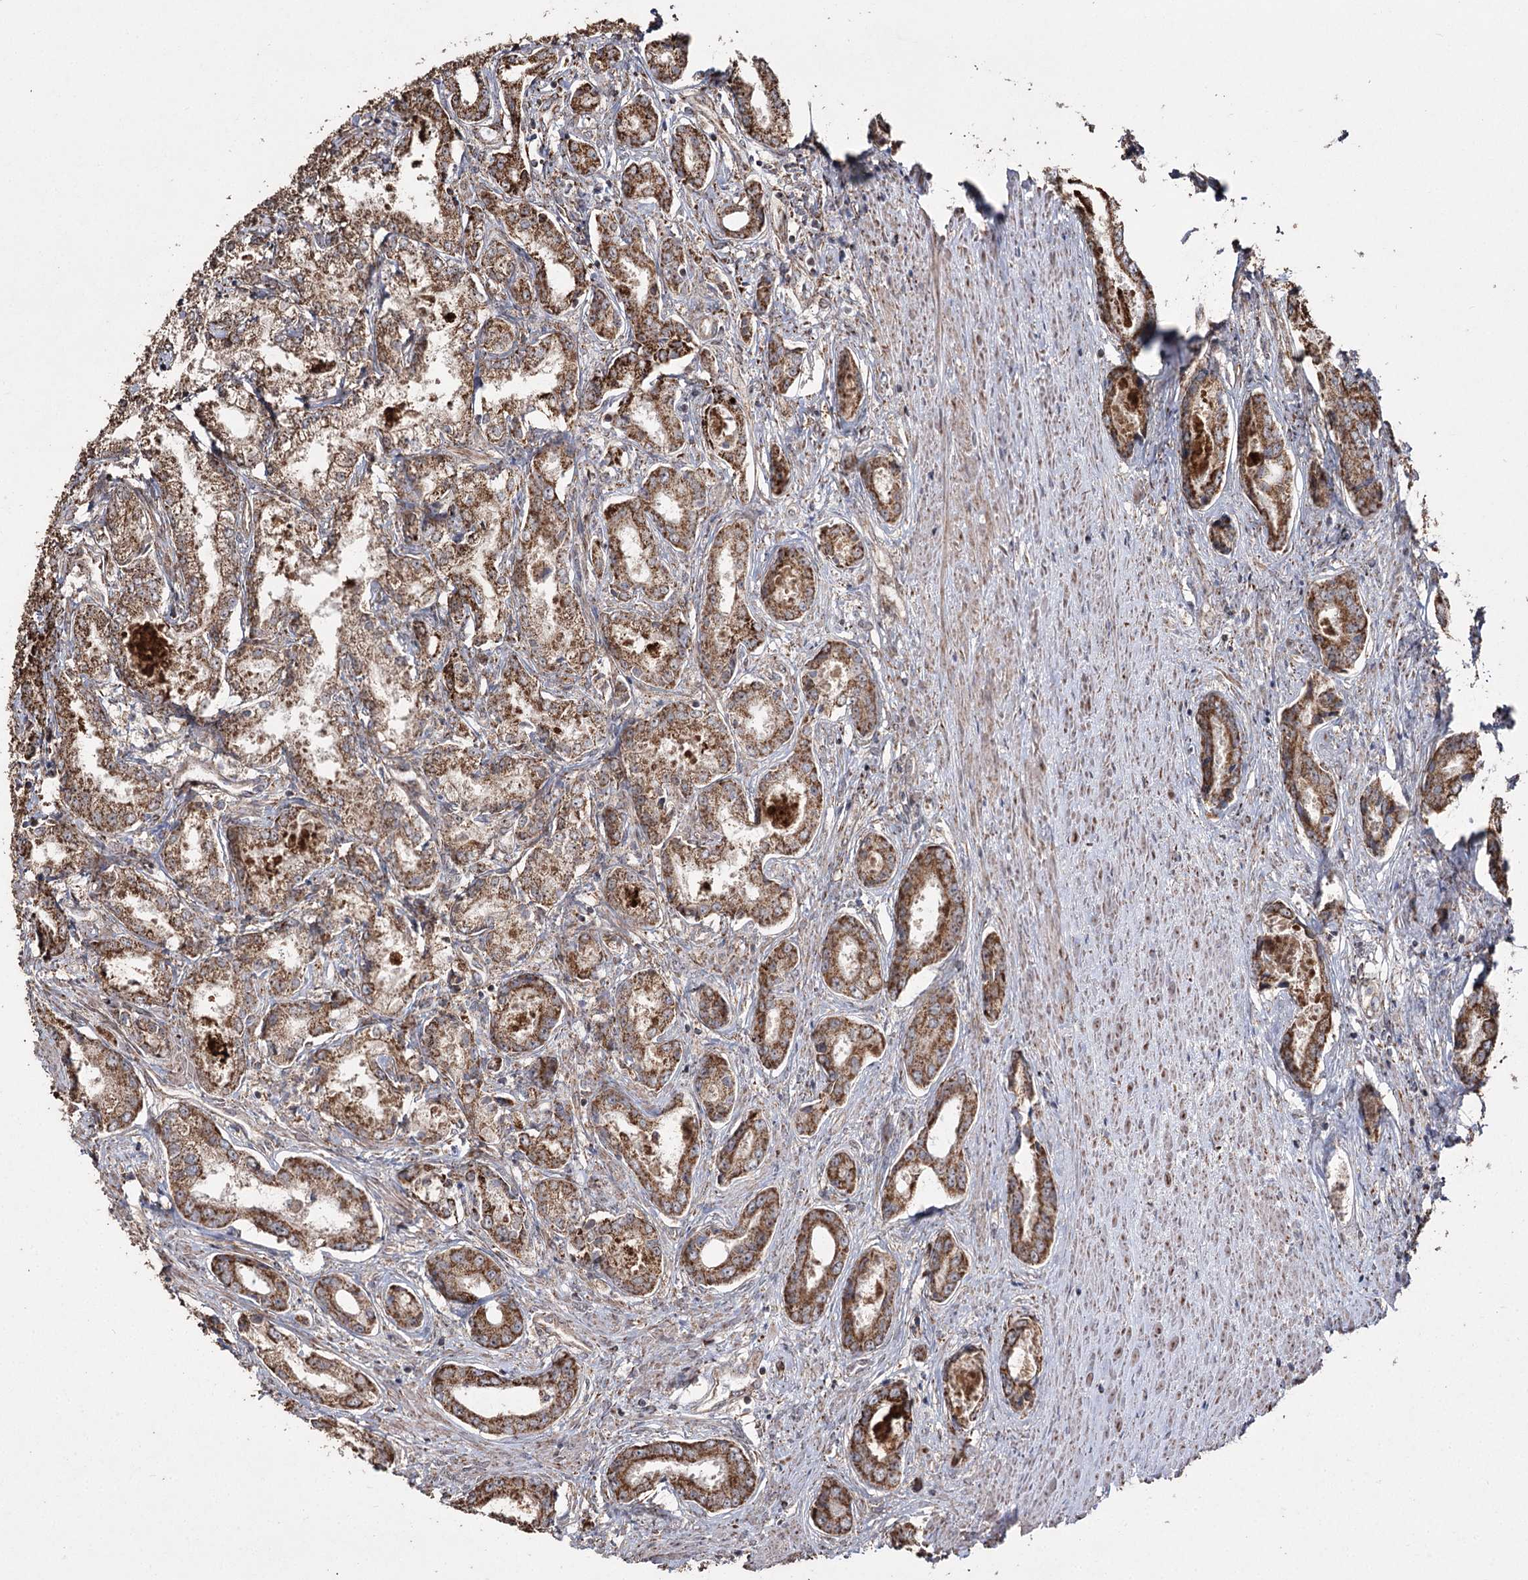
{"staining": {"intensity": "moderate", "quantity": ">75%", "location": "cytoplasmic/membranous"}, "tissue": "prostate cancer", "cell_type": "Tumor cells", "image_type": "cancer", "snomed": [{"axis": "morphology", "description": "Adenocarcinoma, Low grade"}, {"axis": "topography", "description": "Prostate"}], "caption": "Human prostate adenocarcinoma (low-grade) stained for a protein (brown) exhibits moderate cytoplasmic/membranous positive staining in approximately >75% of tumor cells.", "gene": "SLF2", "patient": {"sex": "male", "age": 68}}